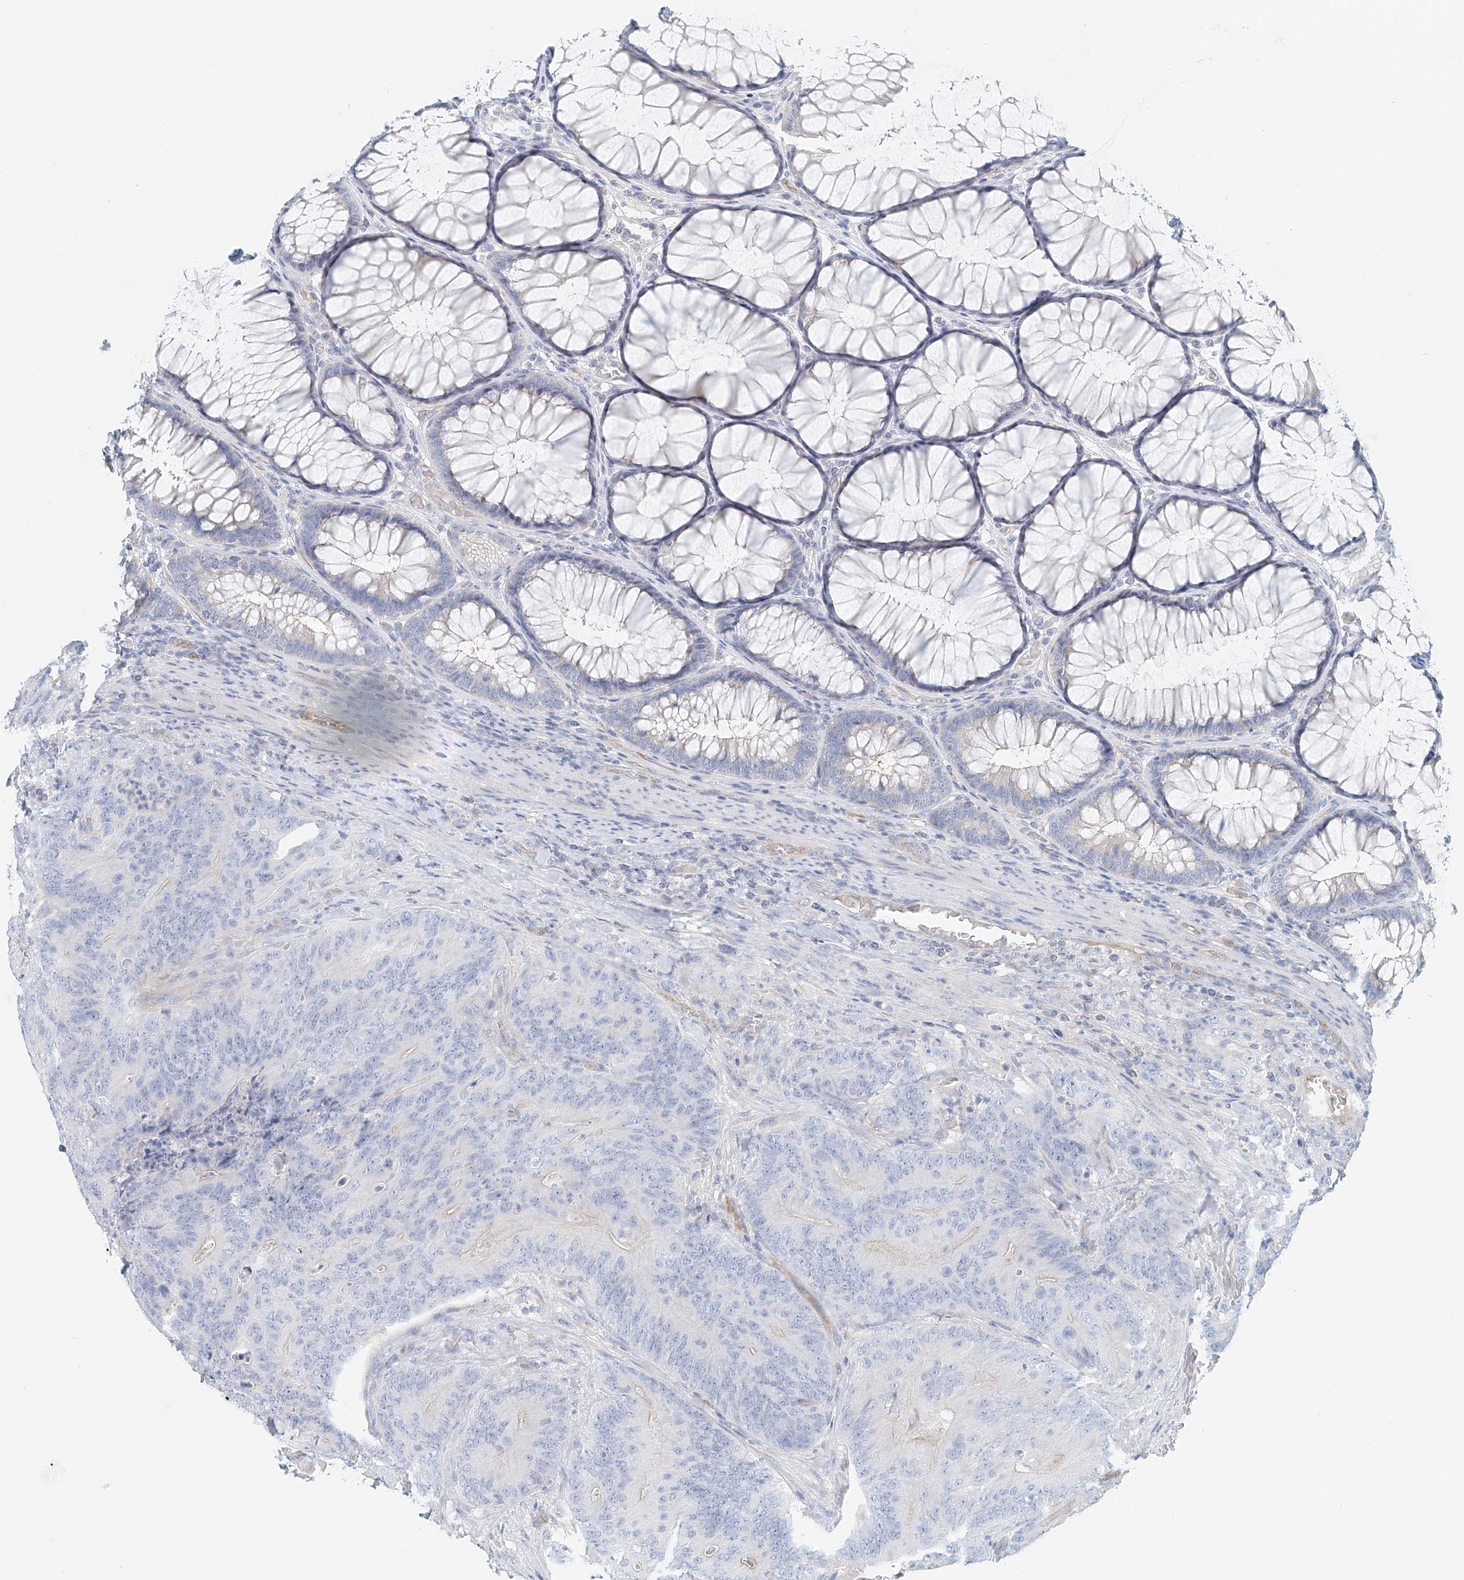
{"staining": {"intensity": "negative", "quantity": "none", "location": "none"}, "tissue": "colorectal cancer", "cell_type": "Tumor cells", "image_type": "cancer", "snomed": [{"axis": "morphology", "description": "Normal tissue, NOS"}, {"axis": "topography", "description": "Colon"}], "caption": "An immunohistochemistry (IHC) histopathology image of colorectal cancer is shown. There is no staining in tumor cells of colorectal cancer.", "gene": "FRYL", "patient": {"sex": "female", "age": 82}}